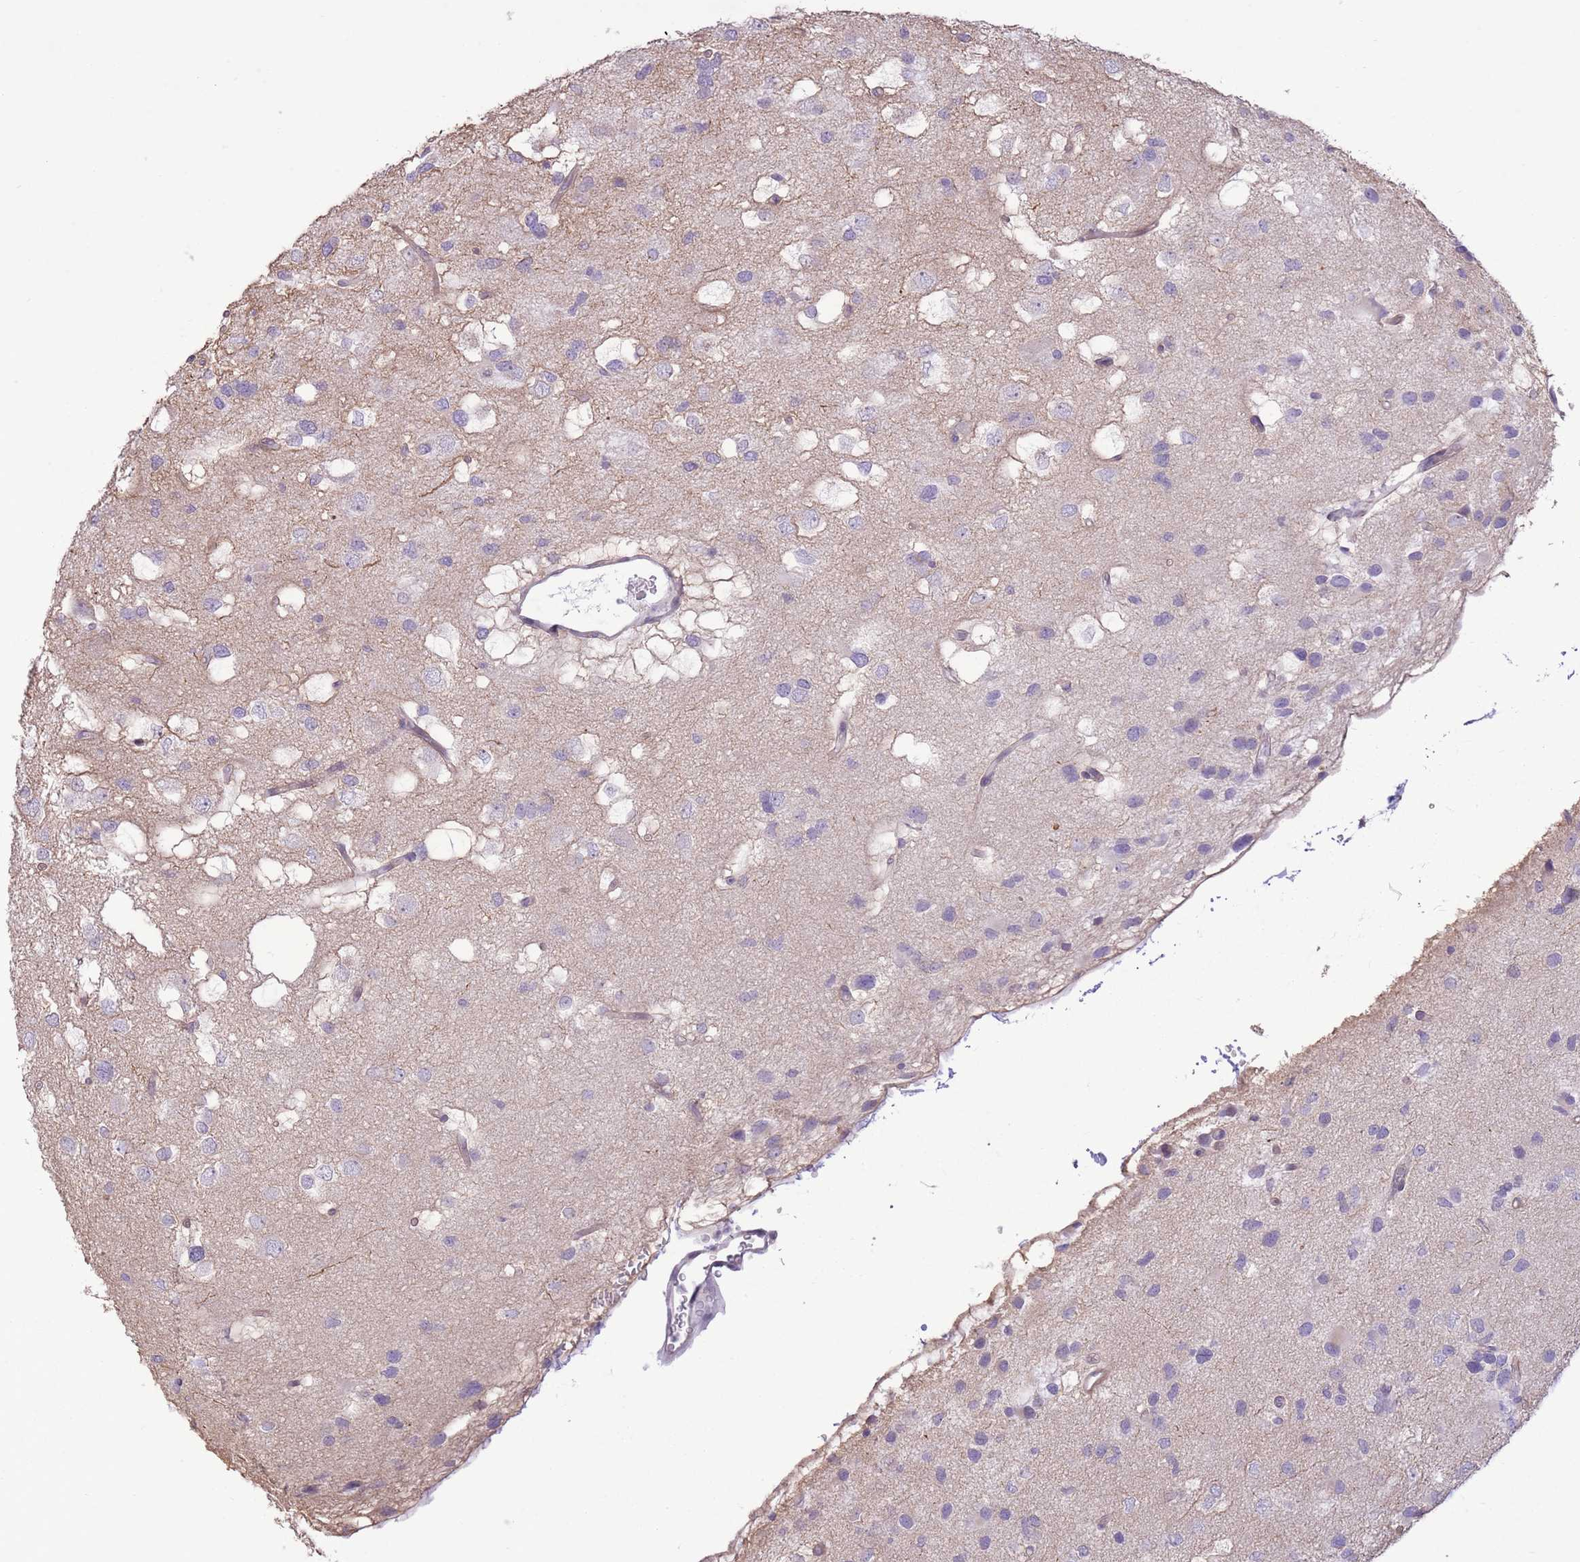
{"staining": {"intensity": "negative", "quantity": "none", "location": "none"}, "tissue": "glioma", "cell_type": "Tumor cells", "image_type": "cancer", "snomed": [{"axis": "morphology", "description": "Glioma, malignant, High grade"}, {"axis": "topography", "description": "Brain"}], "caption": "This is an immunohistochemistry (IHC) photomicrograph of malignant high-grade glioma. There is no expression in tumor cells.", "gene": "WDR70", "patient": {"sex": "male", "age": 53}}